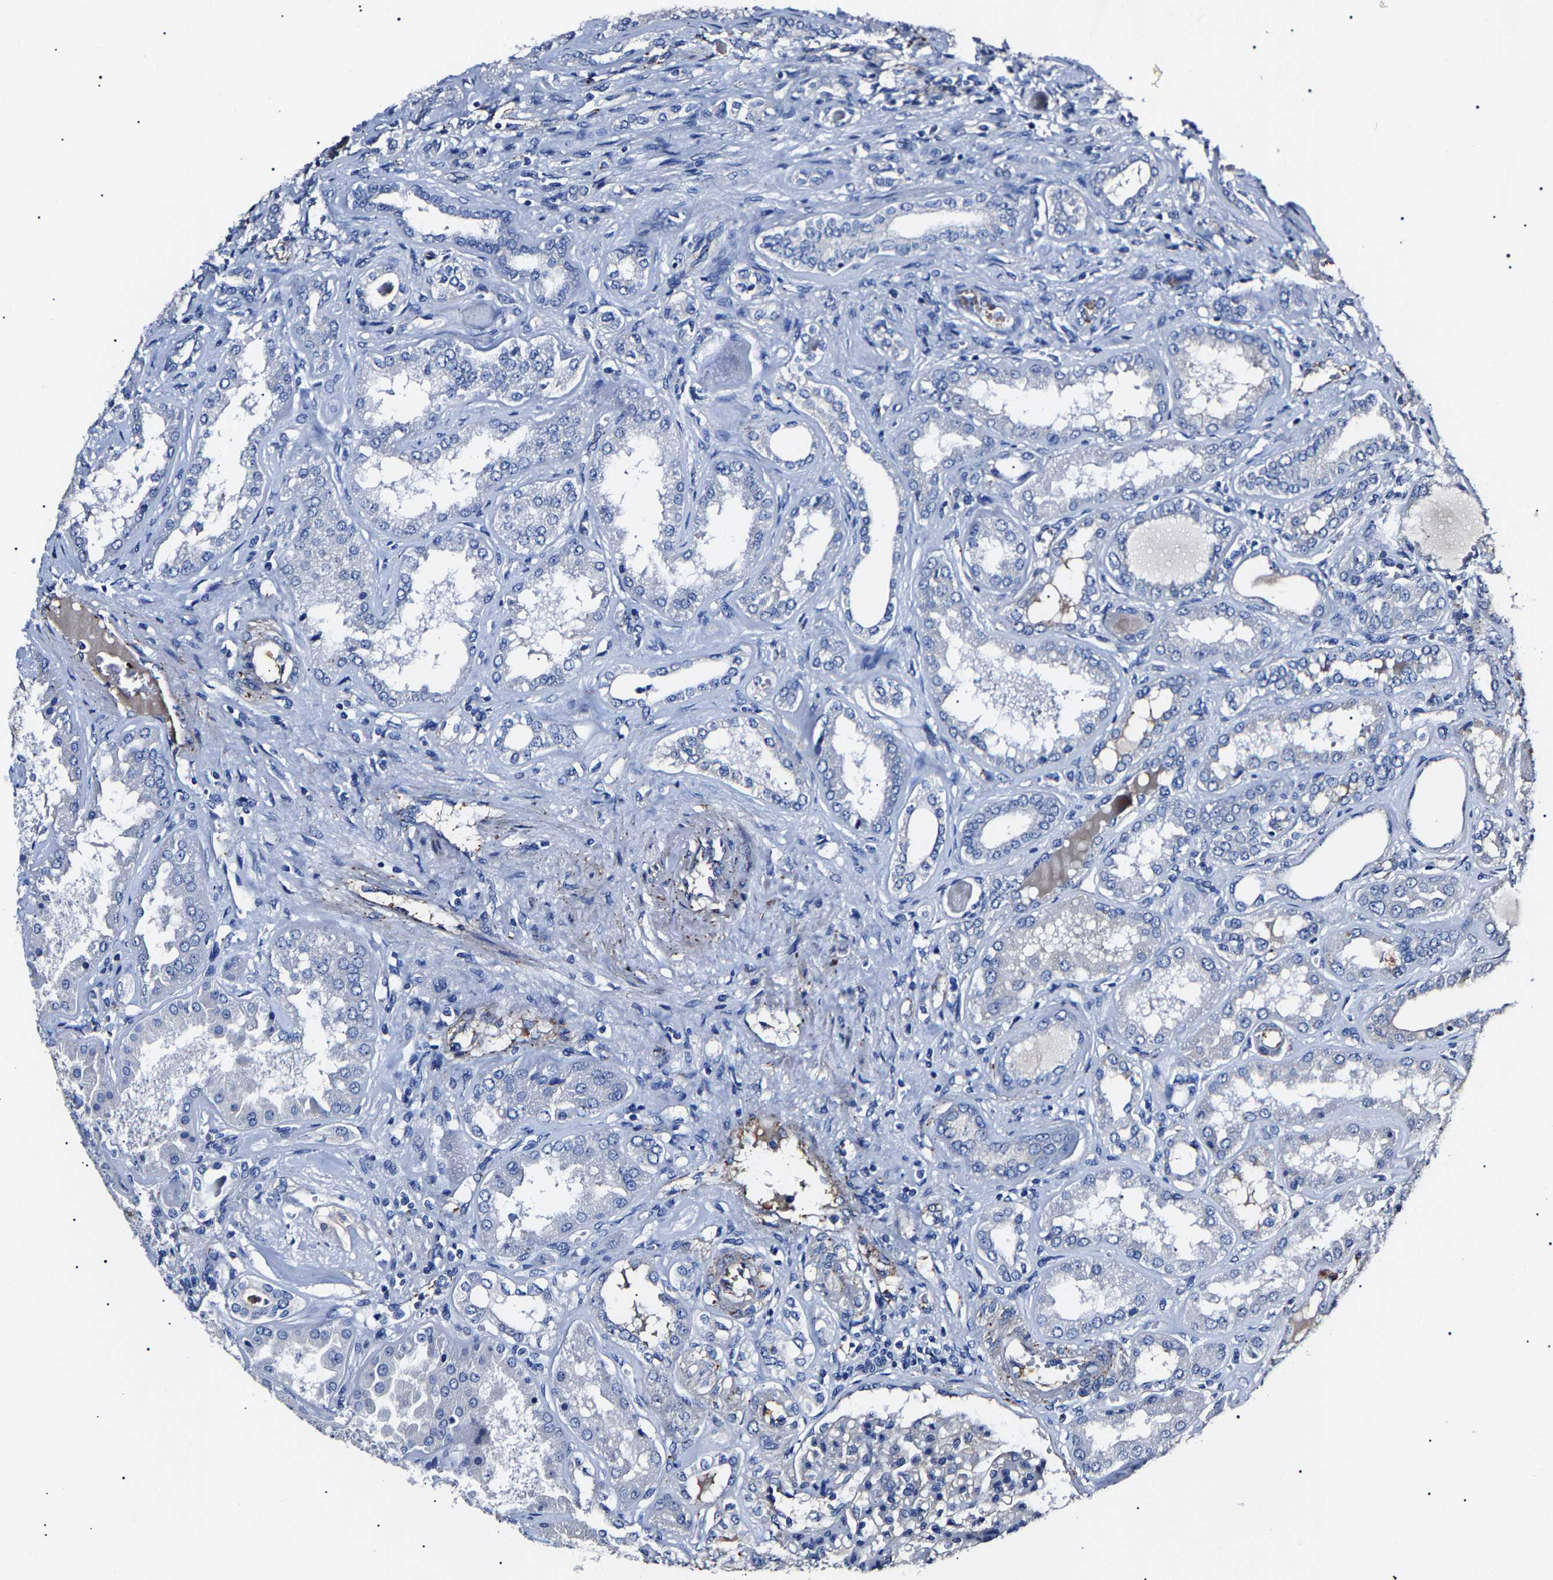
{"staining": {"intensity": "strong", "quantity": "<25%", "location": "cytoplasmic/membranous"}, "tissue": "kidney", "cell_type": "Cells in glomeruli", "image_type": "normal", "snomed": [{"axis": "morphology", "description": "Normal tissue, NOS"}, {"axis": "topography", "description": "Kidney"}], "caption": "Cells in glomeruli display medium levels of strong cytoplasmic/membranous staining in approximately <25% of cells in benign kidney.", "gene": "KLHL42", "patient": {"sex": "female", "age": 56}}